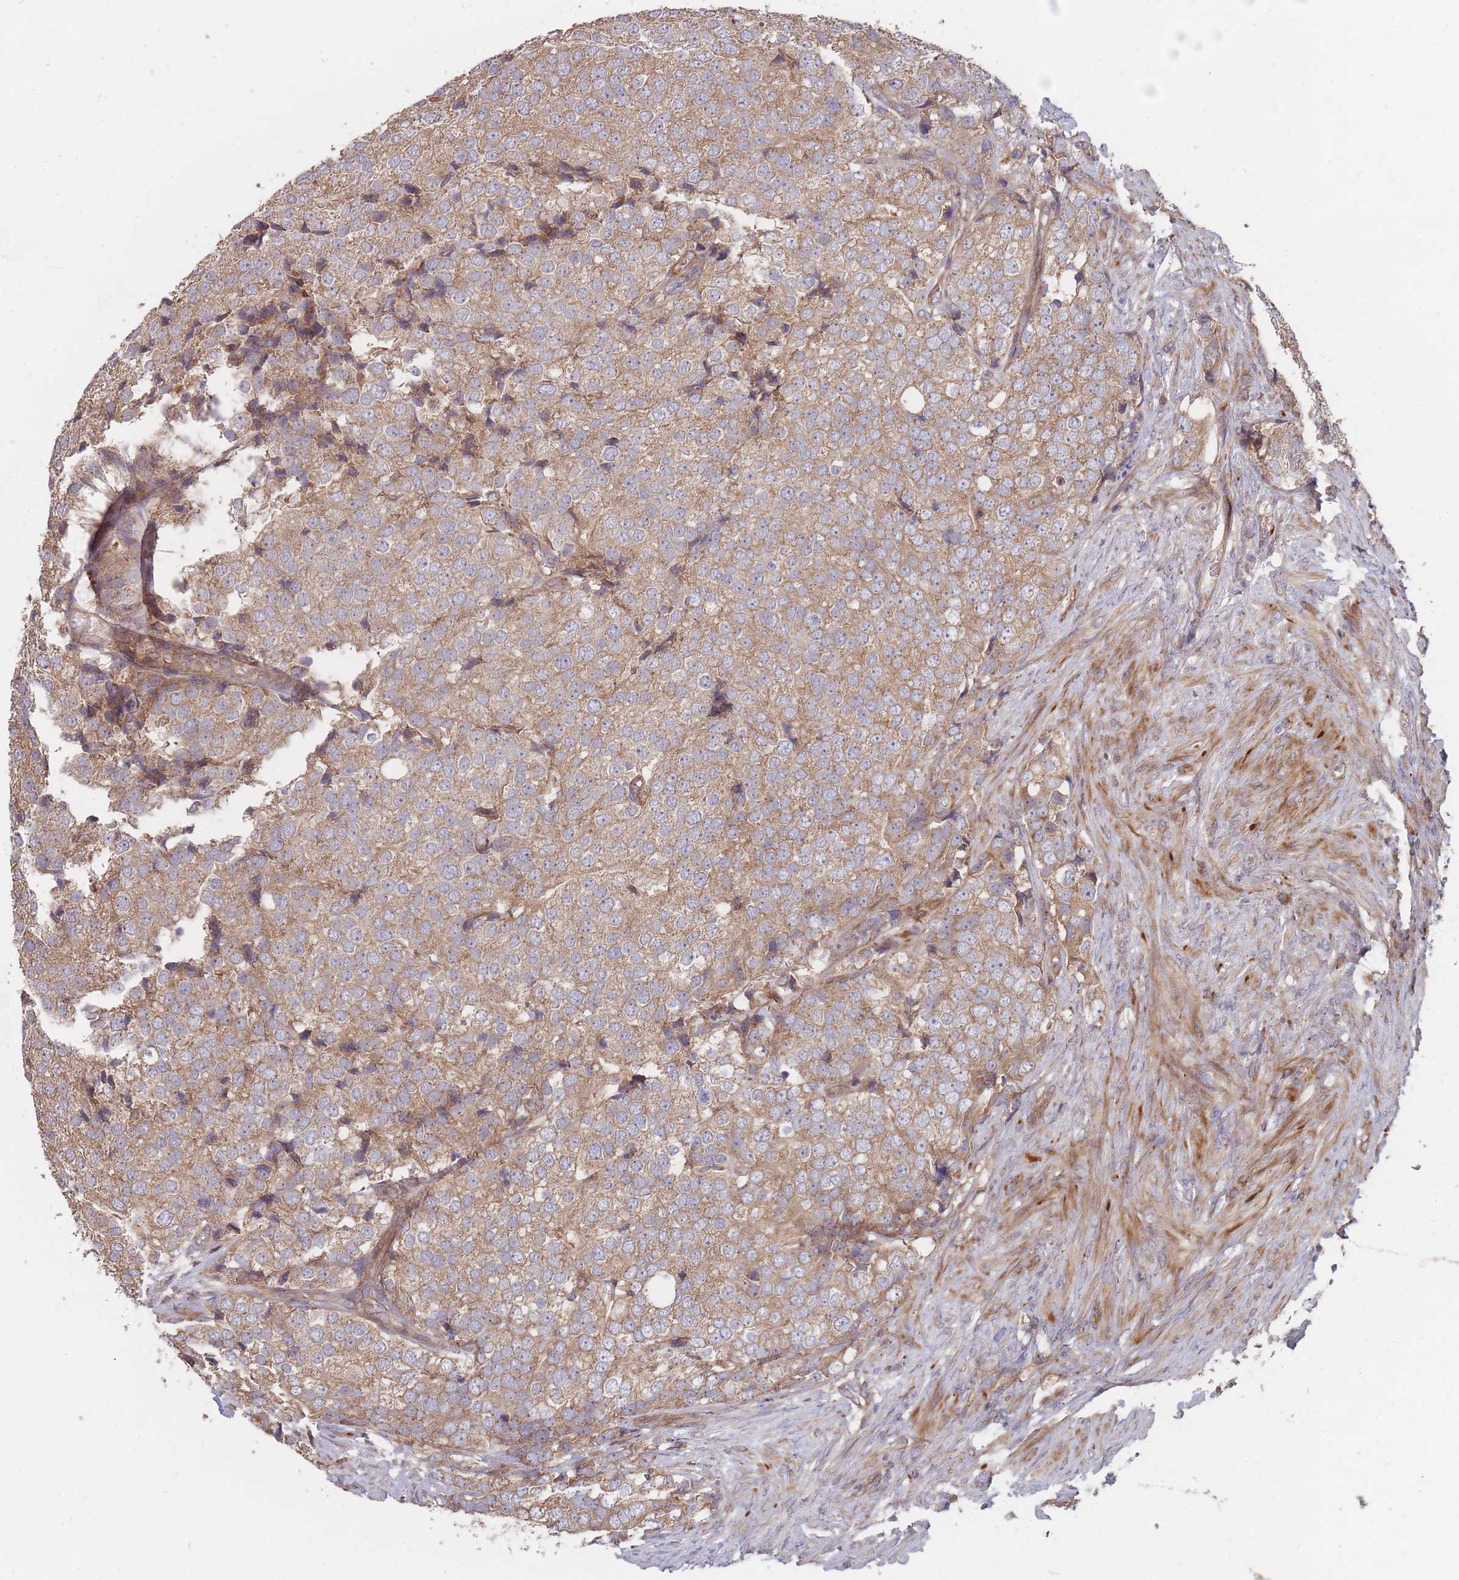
{"staining": {"intensity": "moderate", "quantity": ">75%", "location": "cytoplasmic/membranous"}, "tissue": "prostate cancer", "cell_type": "Tumor cells", "image_type": "cancer", "snomed": [{"axis": "morphology", "description": "Adenocarcinoma, High grade"}, {"axis": "topography", "description": "Prostate"}], "caption": "This image shows immunohistochemistry (IHC) staining of prostate cancer (adenocarcinoma (high-grade)), with medium moderate cytoplasmic/membranous positivity in approximately >75% of tumor cells.", "gene": "THSD7B", "patient": {"sex": "male", "age": 49}}